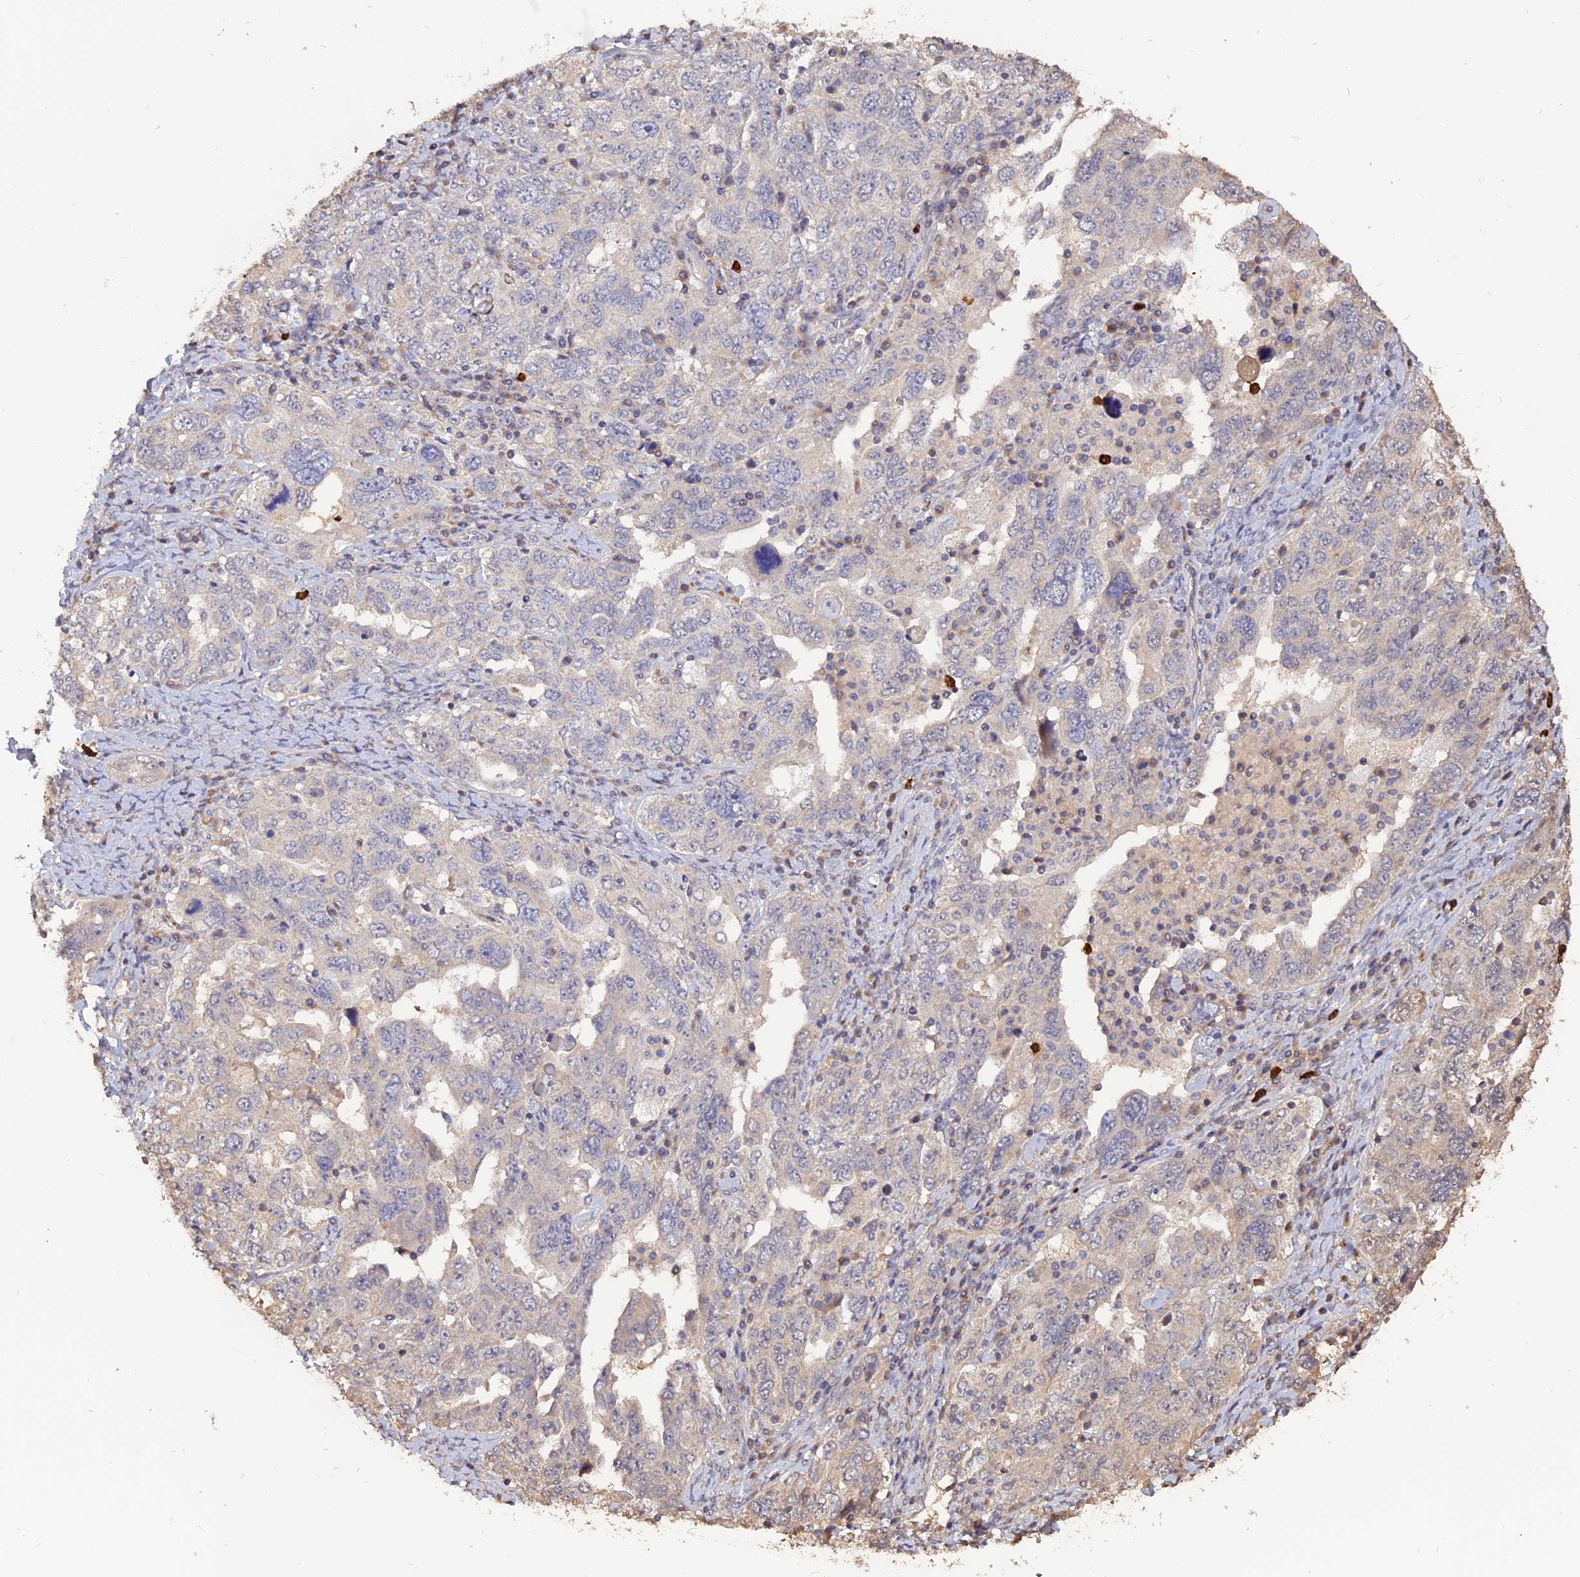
{"staining": {"intensity": "negative", "quantity": "none", "location": "none"}, "tissue": "ovarian cancer", "cell_type": "Tumor cells", "image_type": "cancer", "snomed": [{"axis": "morphology", "description": "Carcinoma, endometroid"}, {"axis": "topography", "description": "Ovary"}], "caption": "Ovarian cancer was stained to show a protein in brown. There is no significant positivity in tumor cells.", "gene": "CARMIL2", "patient": {"sex": "female", "age": 62}}